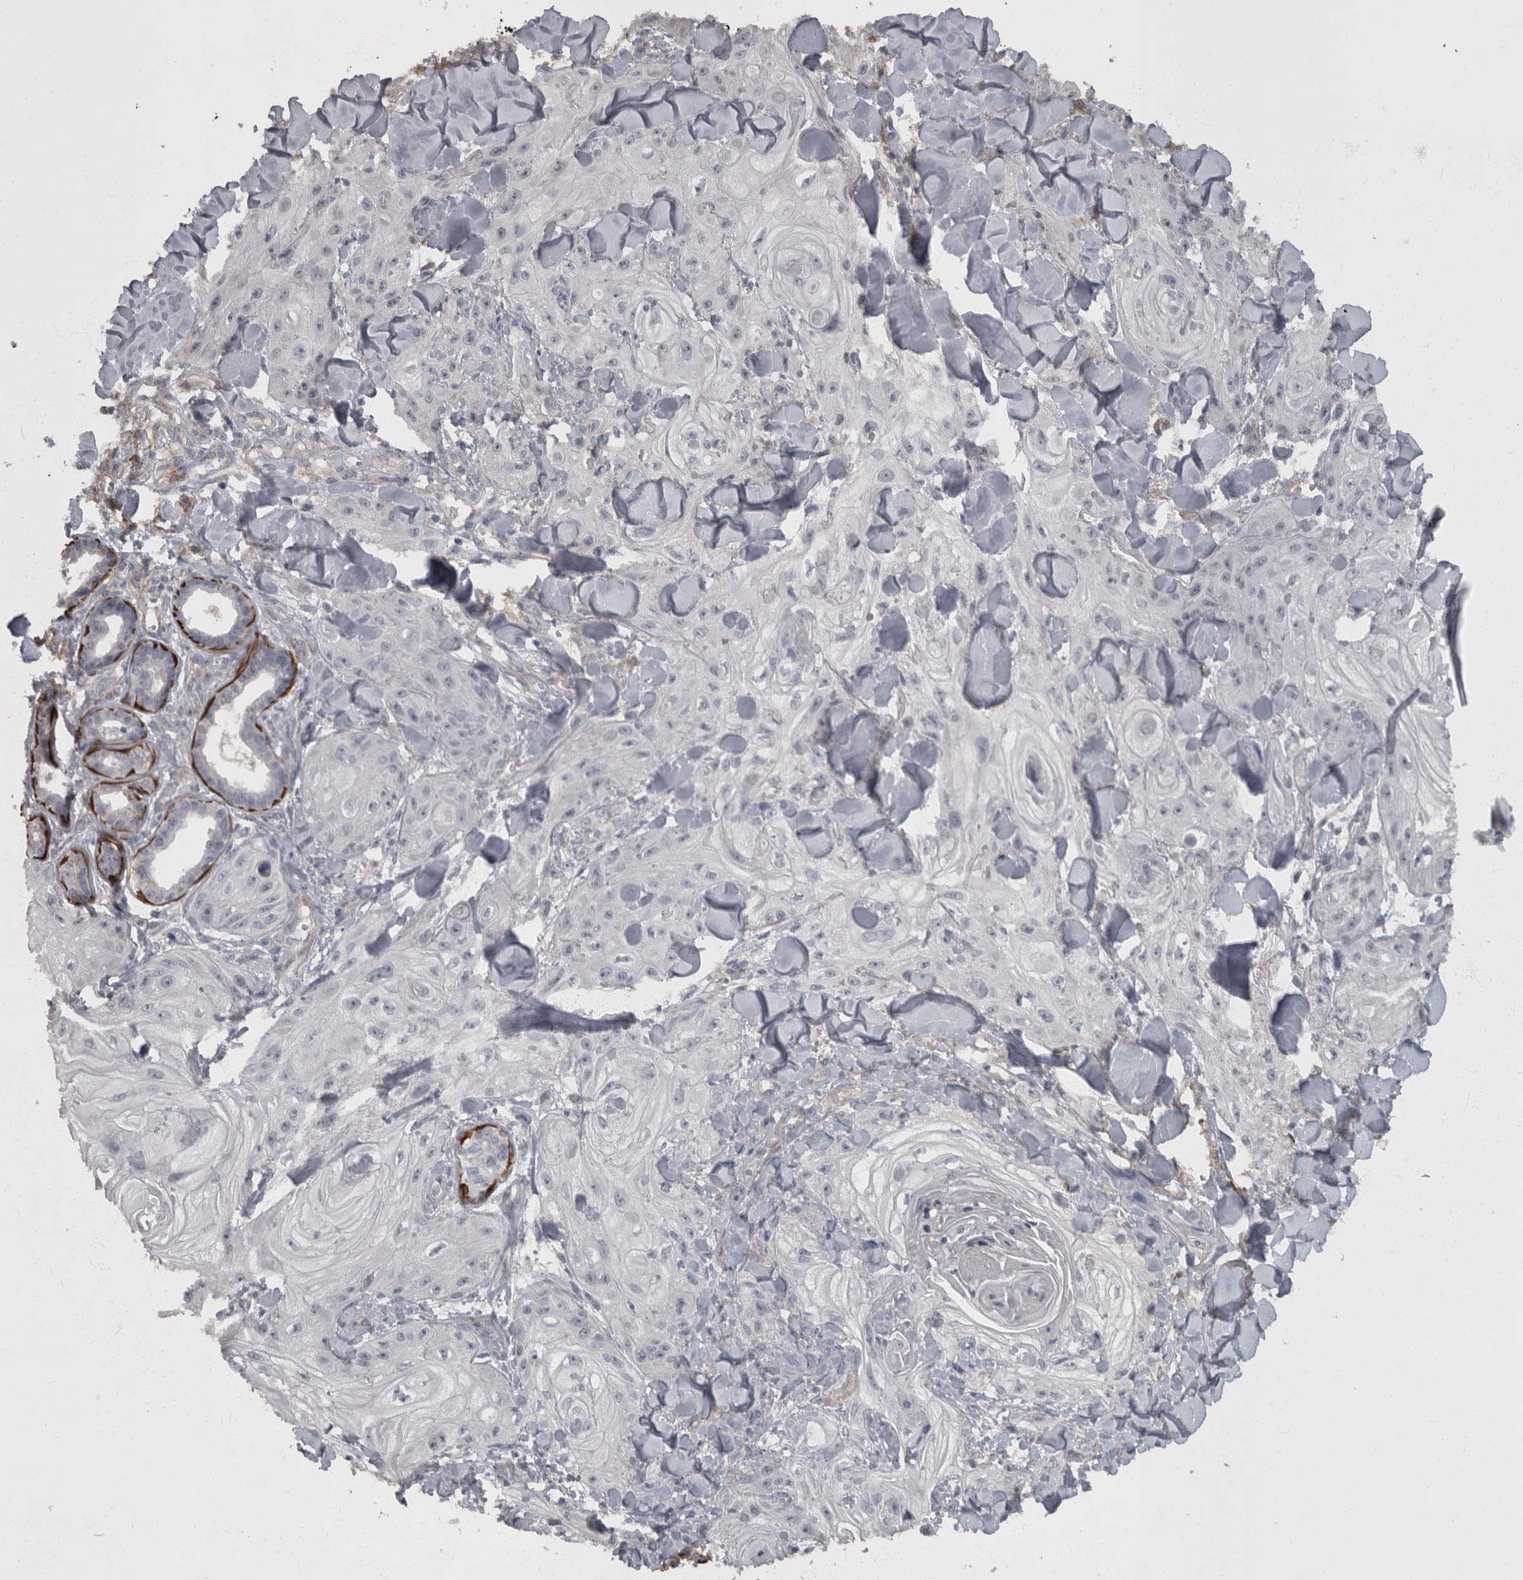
{"staining": {"intensity": "negative", "quantity": "none", "location": "none"}, "tissue": "skin cancer", "cell_type": "Tumor cells", "image_type": "cancer", "snomed": [{"axis": "morphology", "description": "Squamous cell carcinoma, NOS"}, {"axis": "topography", "description": "Skin"}], "caption": "Skin cancer (squamous cell carcinoma) stained for a protein using immunohistochemistry (IHC) reveals no positivity tumor cells.", "gene": "MASTL", "patient": {"sex": "male", "age": 74}}